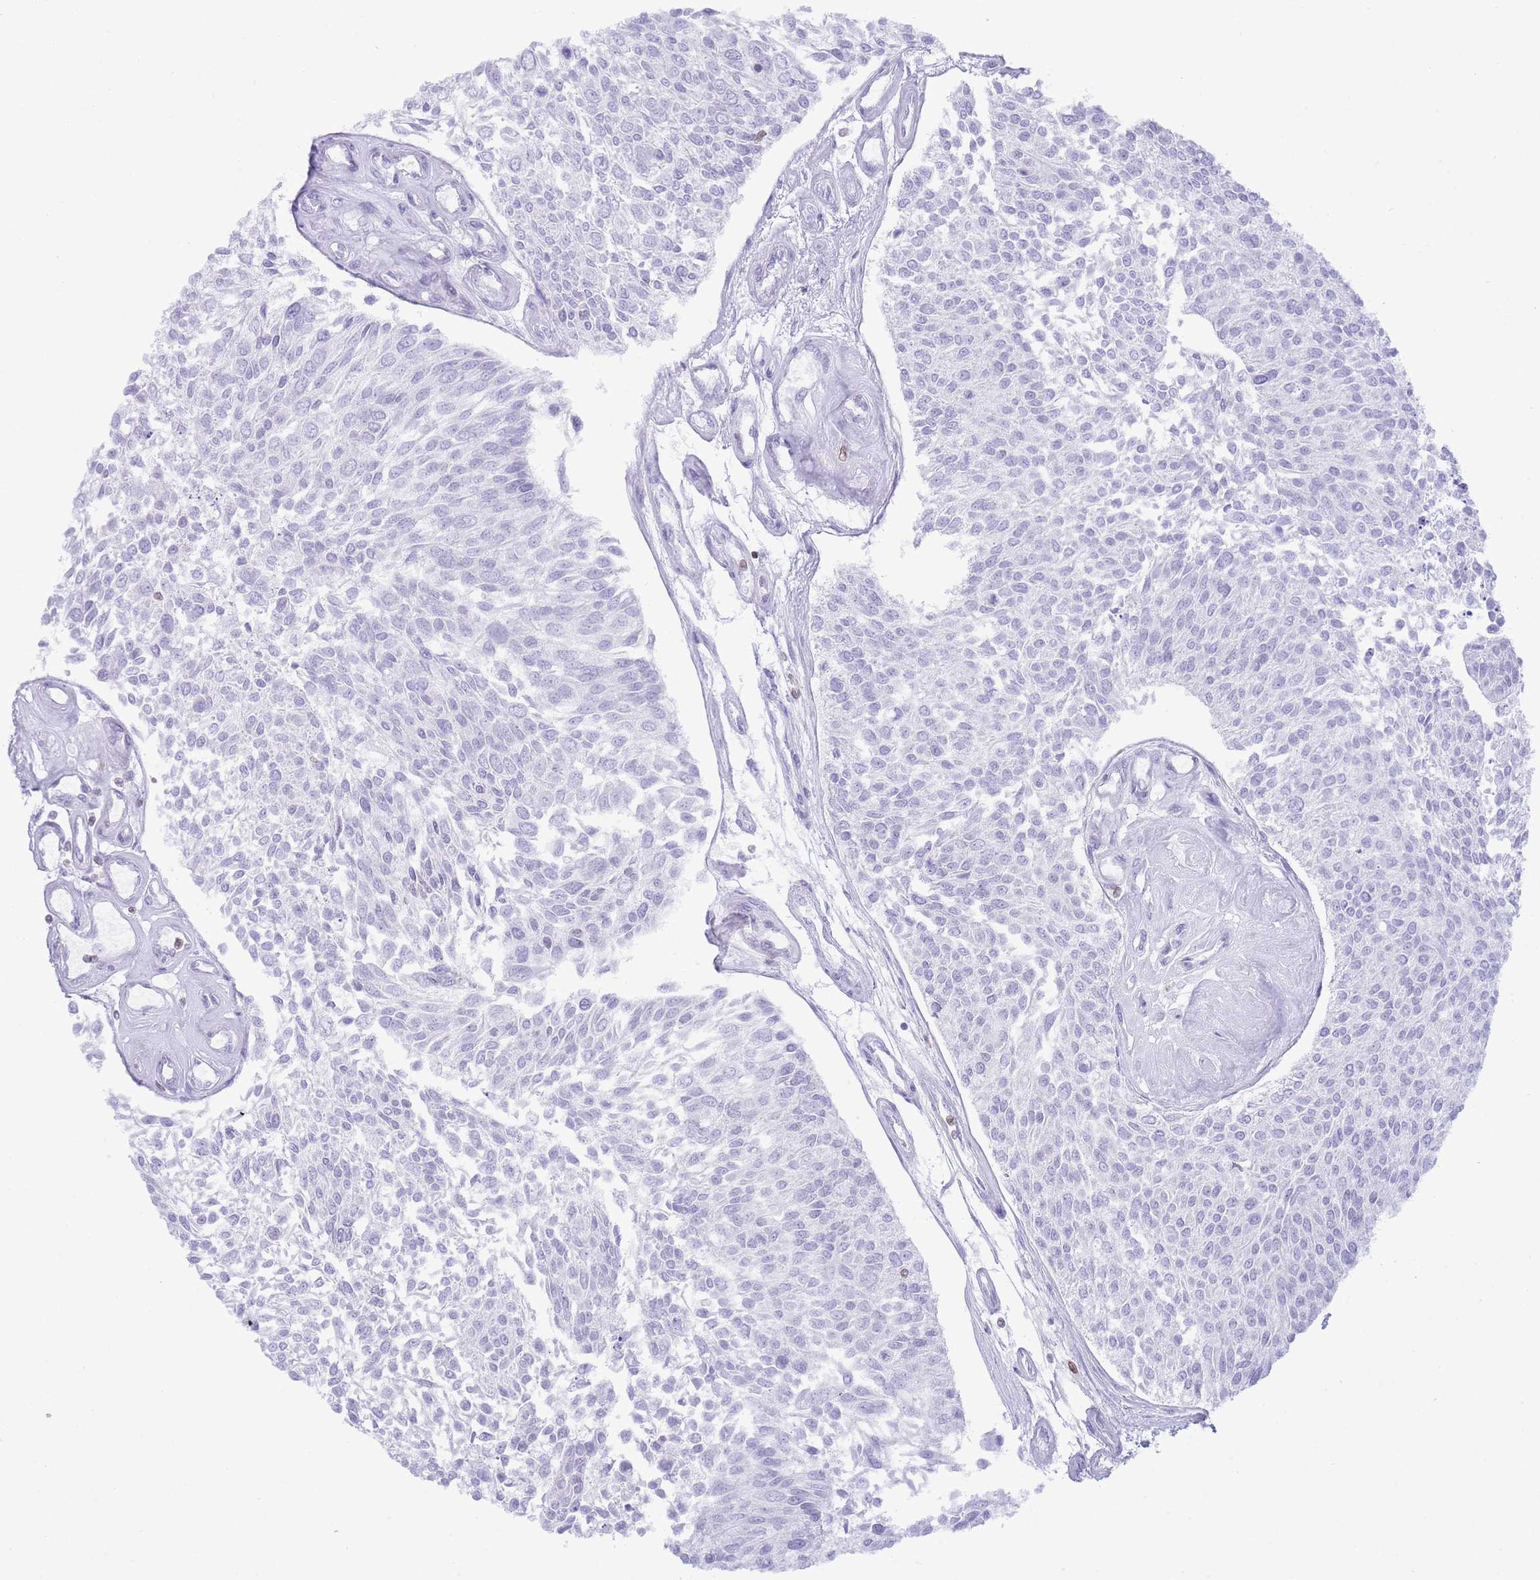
{"staining": {"intensity": "negative", "quantity": "none", "location": "none"}, "tissue": "urothelial cancer", "cell_type": "Tumor cells", "image_type": "cancer", "snomed": [{"axis": "morphology", "description": "Urothelial carcinoma, NOS"}, {"axis": "topography", "description": "Urinary bladder"}], "caption": "IHC micrograph of neoplastic tissue: human transitional cell carcinoma stained with DAB (3,3'-diaminobenzidine) reveals no significant protein positivity in tumor cells. (DAB (3,3'-diaminobenzidine) immunohistochemistry, high magnification).", "gene": "LBR", "patient": {"sex": "male", "age": 55}}